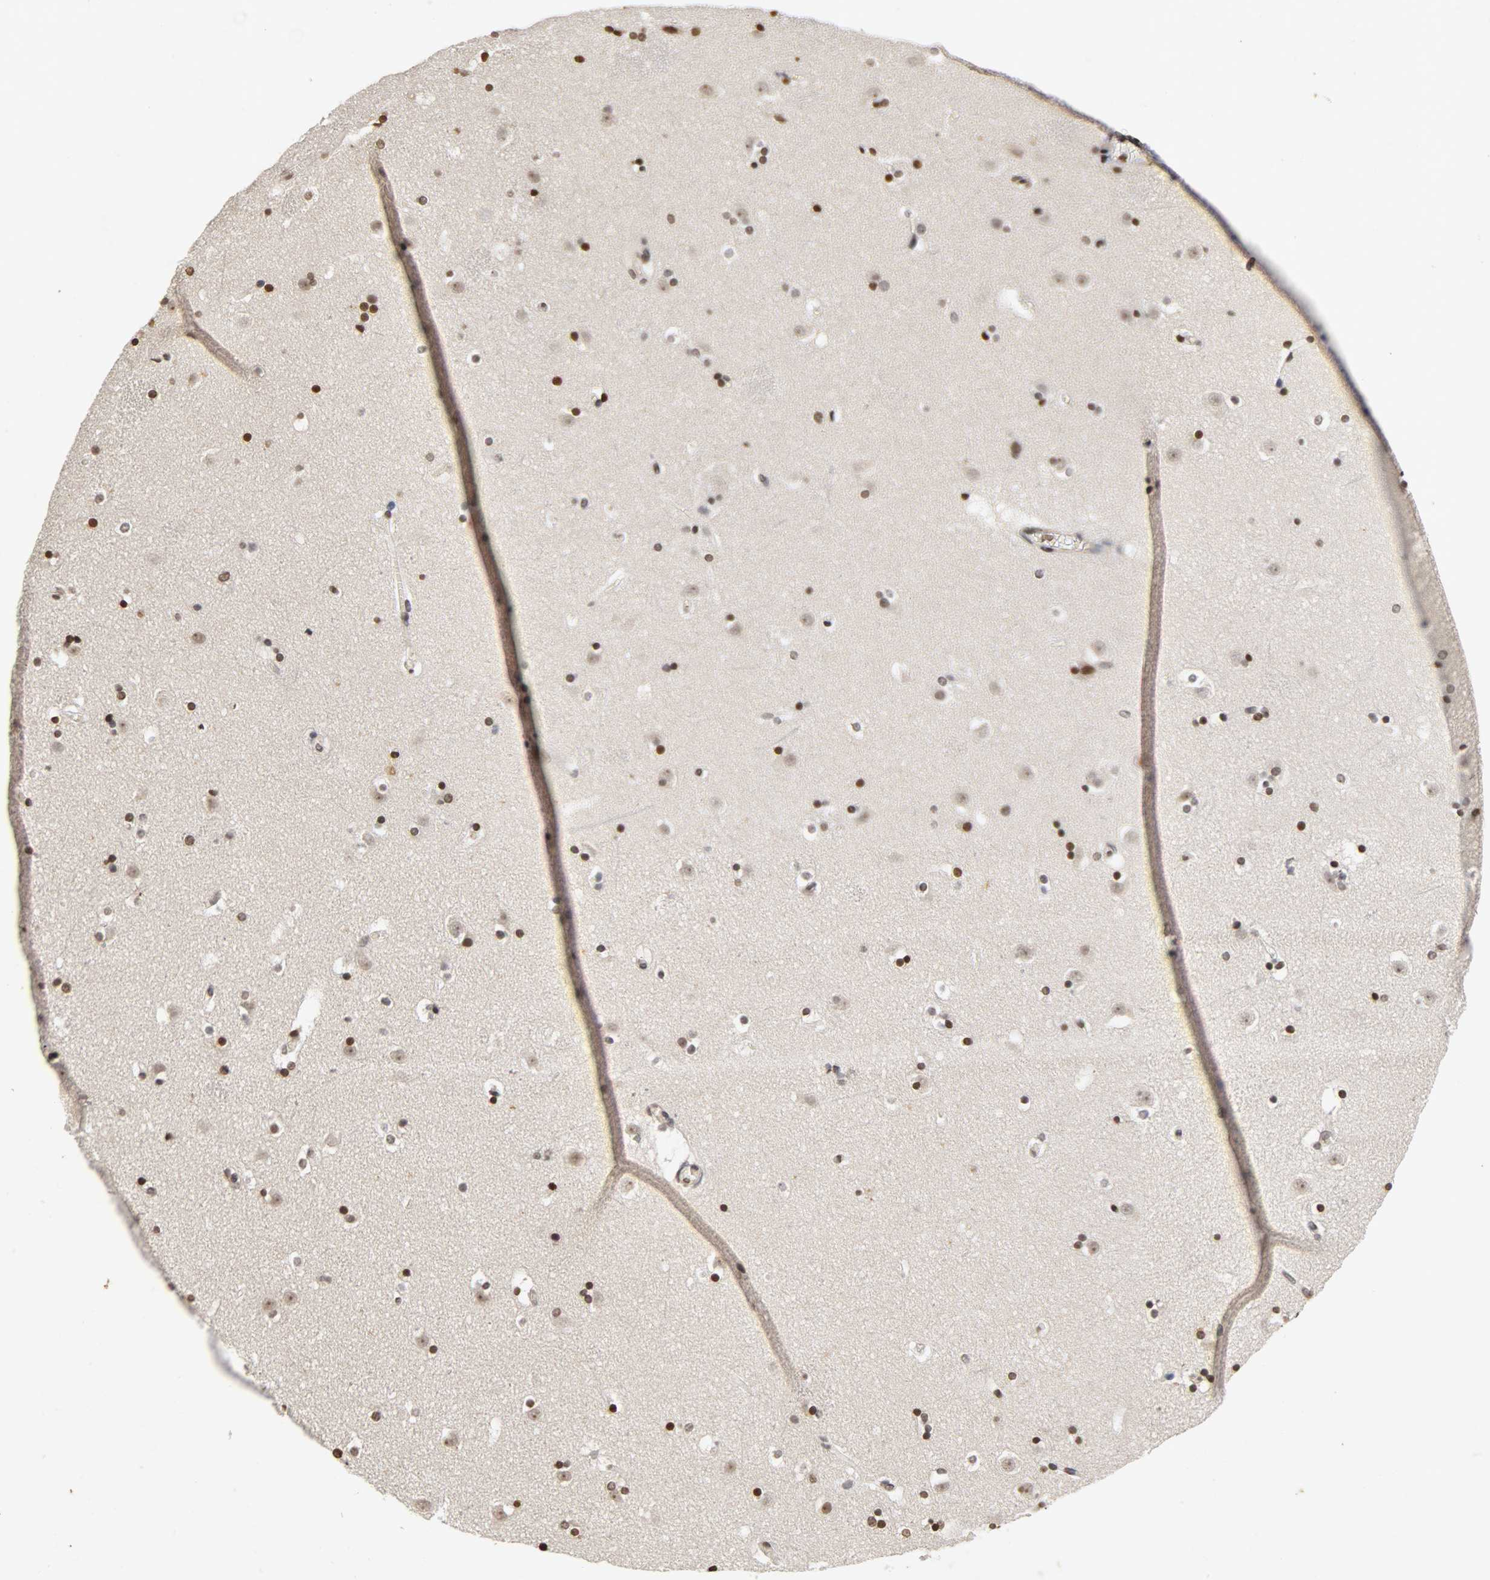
{"staining": {"intensity": "strong", "quantity": "25%-75%", "location": "nuclear"}, "tissue": "caudate", "cell_type": "Glial cells", "image_type": "normal", "snomed": [{"axis": "morphology", "description": "Normal tissue, NOS"}, {"axis": "topography", "description": "Lateral ventricle wall"}], "caption": "Immunohistochemical staining of benign caudate shows strong nuclear protein positivity in approximately 25%-75% of glial cells. (Brightfield microscopy of DAB IHC at high magnification).", "gene": "ERCC2", "patient": {"sex": "male", "age": 45}}